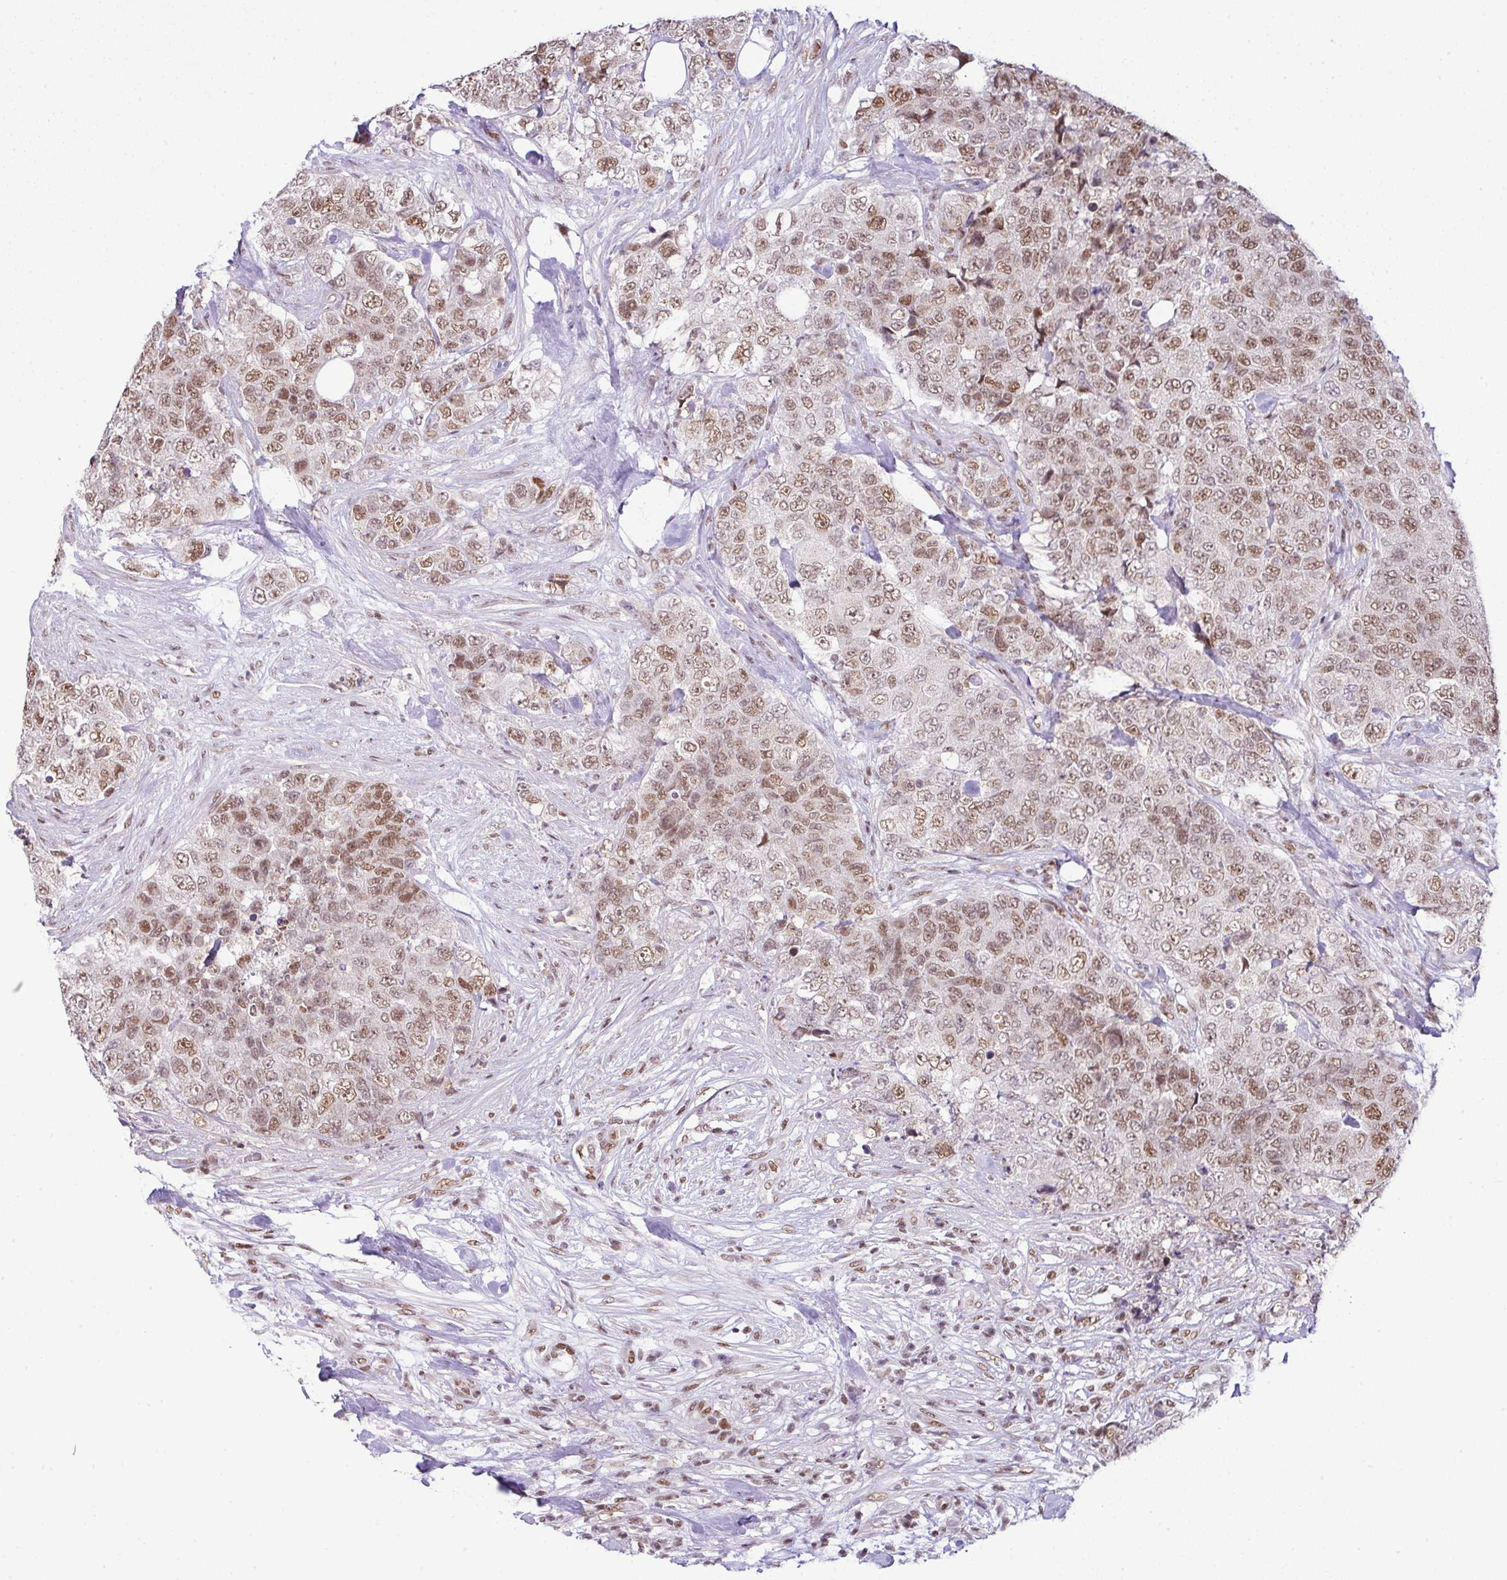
{"staining": {"intensity": "moderate", "quantity": ">75%", "location": "nuclear"}, "tissue": "urothelial cancer", "cell_type": "Tumor cells", "image_type": "cancer", "snomed": [{"axis": "morphology", "description": "Urothelial carcinoma, High grade"}, {"axis": "topography", "description": "Urinary bladder"}], "caption": "This histopathology image demonstrates urothelial carcinoma (high-grade) stained with immunohistochemistry (IHC) to label a protein in brown. The nuclear of tumor cells show moderate positivity for the protein. Nuclei are counter-stained blue.", "gene": "PGAP4", "patient": {"sex": "female", "age": 78}}